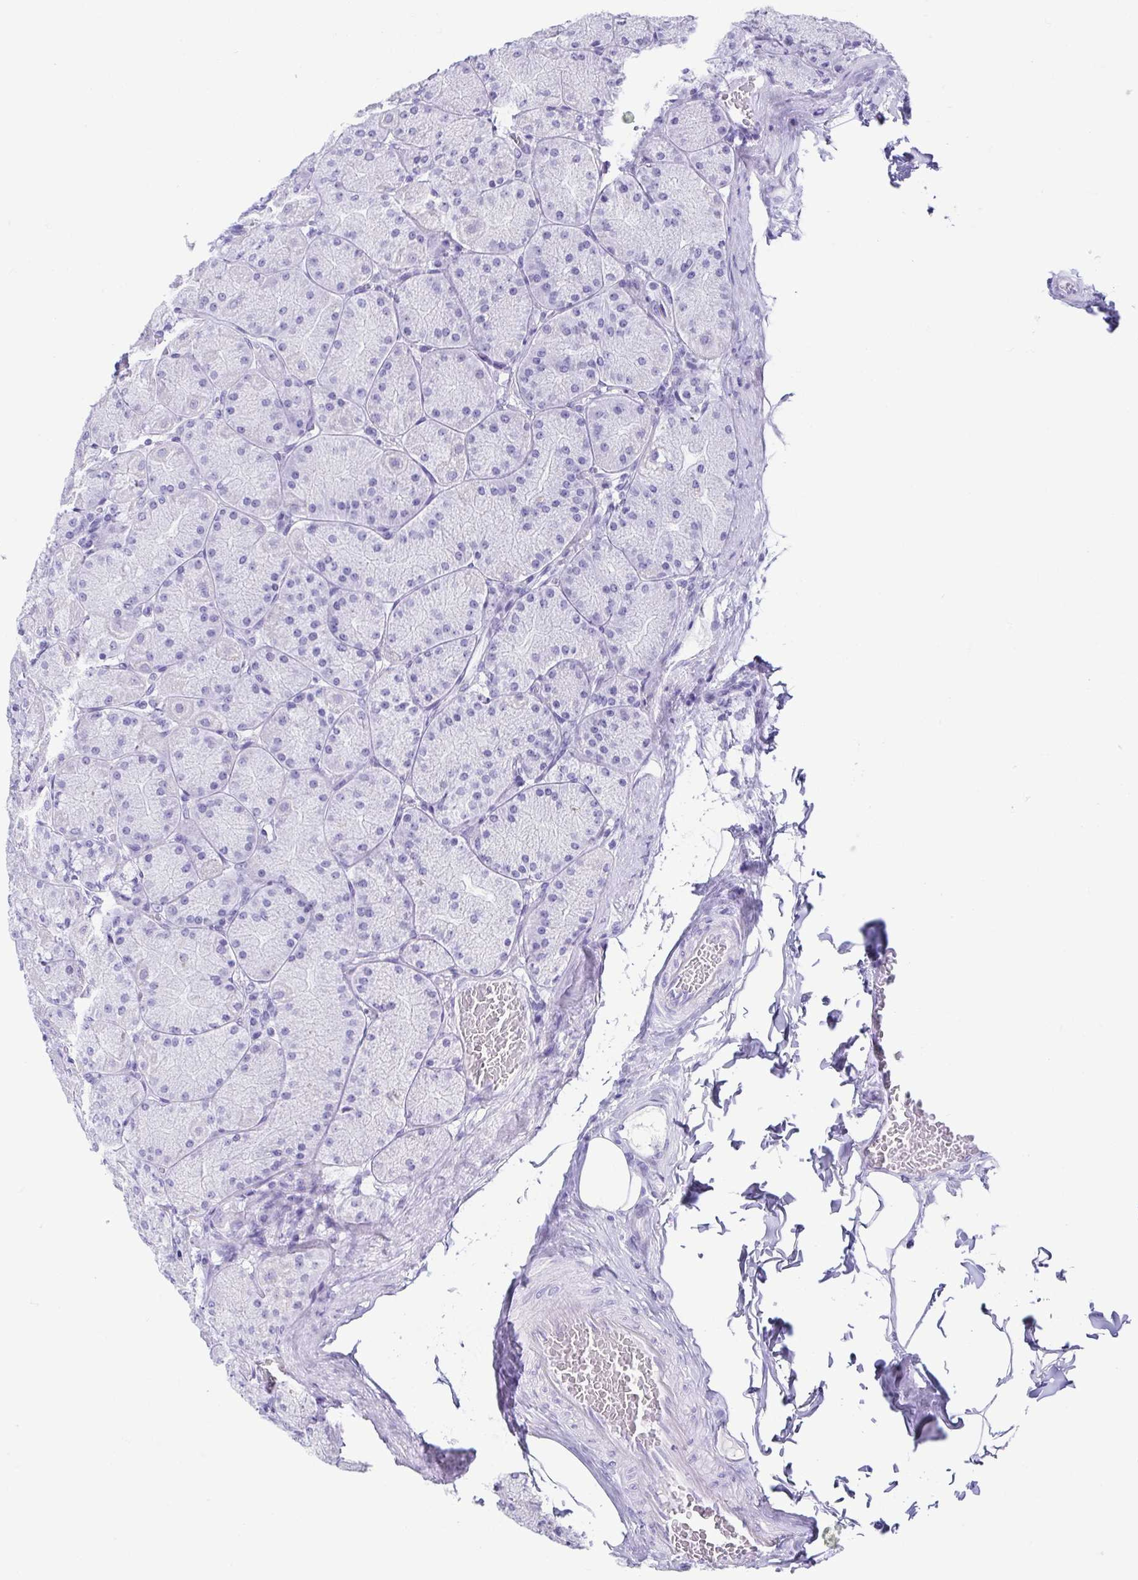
{"staining": {"intensity": "negative", "quantity": "none", "location": "none"}, "tissue": "stomach", "cell_type": "Glandular cells", "image_type": "normal", "snomed": [{"axis": "morphology", "description": "Normal tissue, NOS"}, {"axis": "topography", "description": "Stomach, upper"}], "caption": "IHC micrograph of benign stomach stained for a protein (brown), which reveals no expression in glandular cells.", "gene": "CD164L2", "patient": {"sex": "female", "age": 56}}